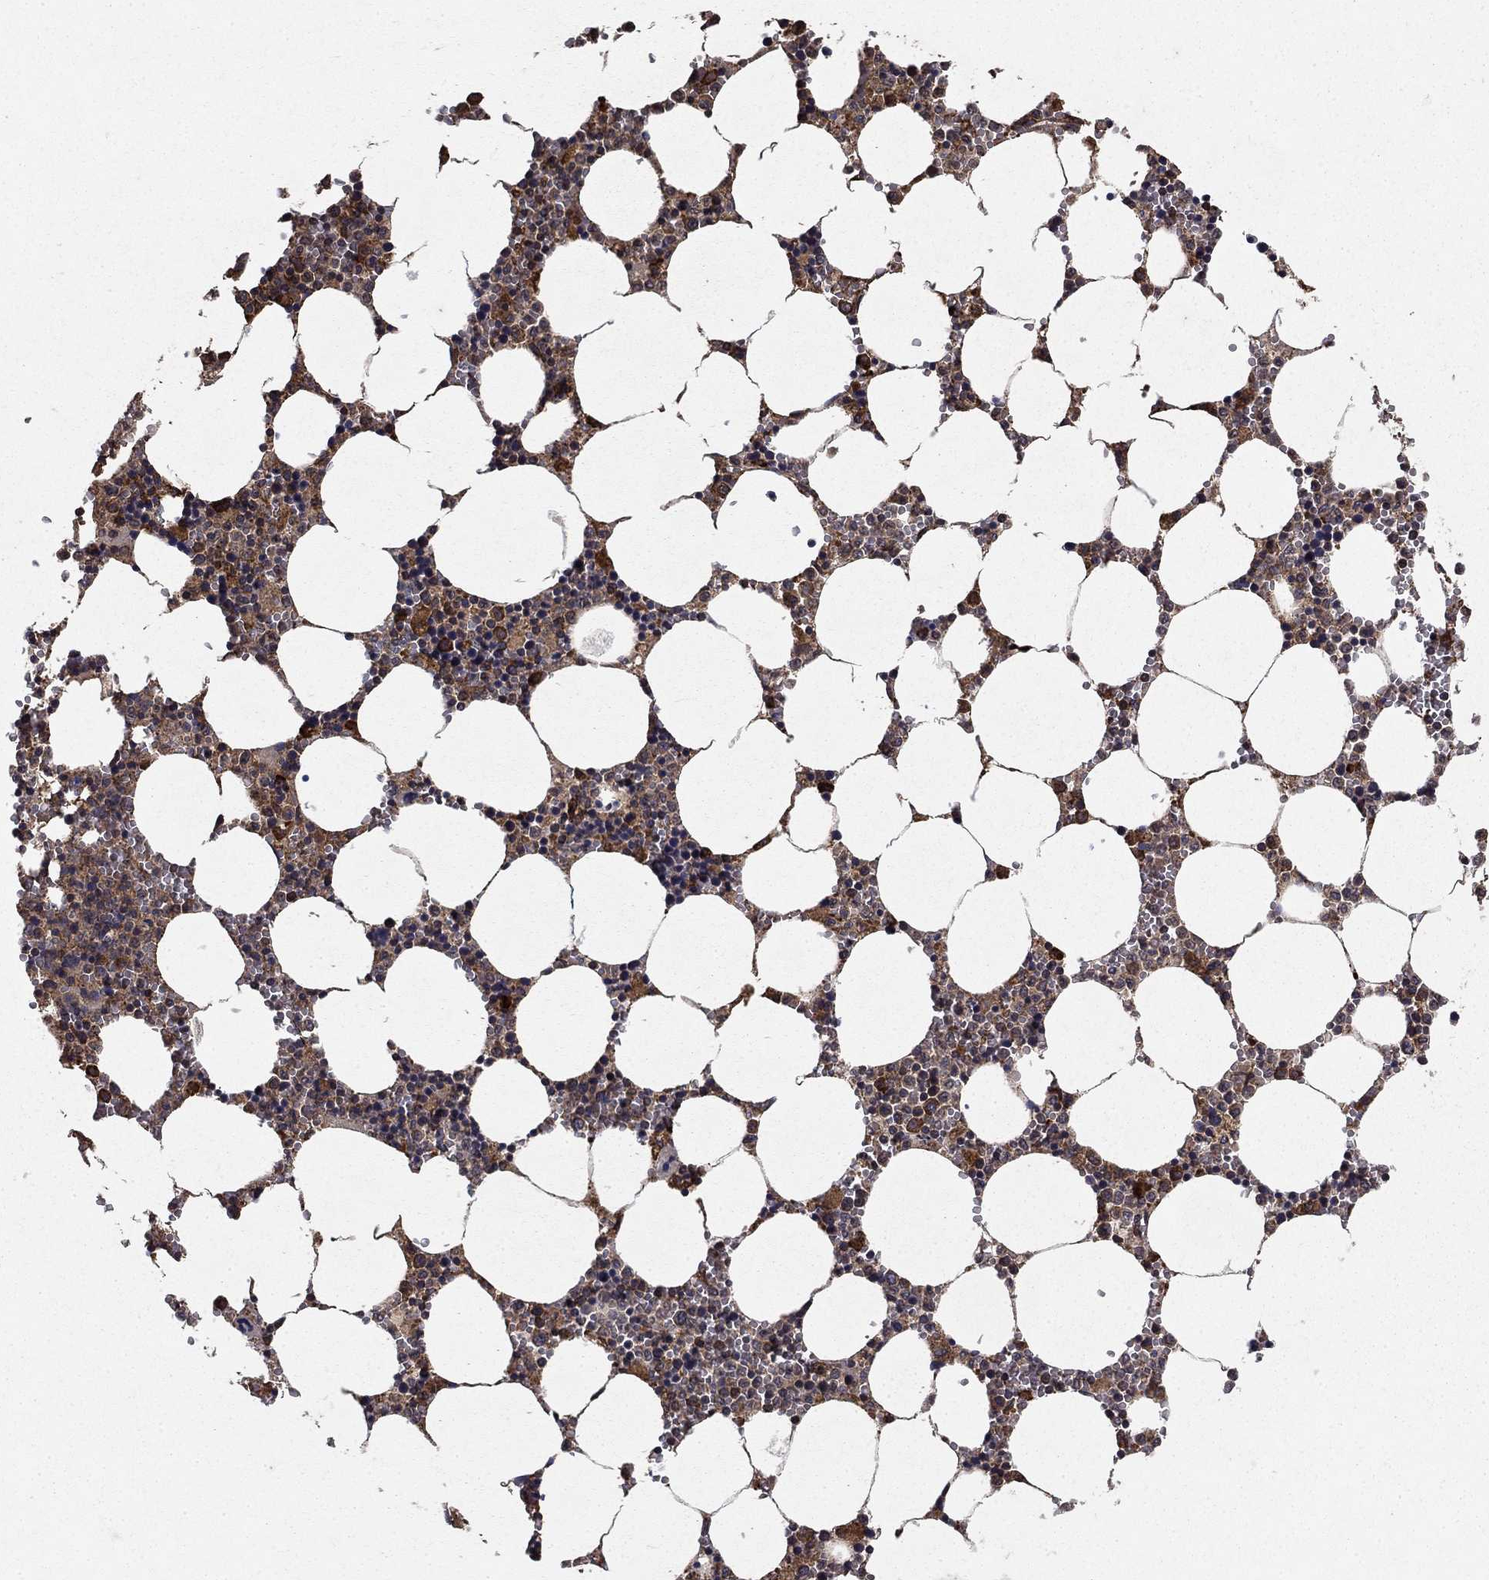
{"staining": {"intensity": "moderate", "quantity": "25%-75%", "location": "cytoplasmic/membranous"}, "tissue": "bone marrow", "cell_type": "Hematopoietic cells", "image_type": "normal", "snomed": [{"axis": "morphology", "description": "Normal tissue, NOS"}, {"axis": "topography", "description": "Bone marrow"}], "caption": "This histopathology image displays immunohistochemistry staining of normal bone marrow, with medium moderate cytoplasmic/membranous positivity in about 25%-75% of hematopoietic cells.", "gene": "BABAM2", "patient": {"sex": "female", "age": 64}}